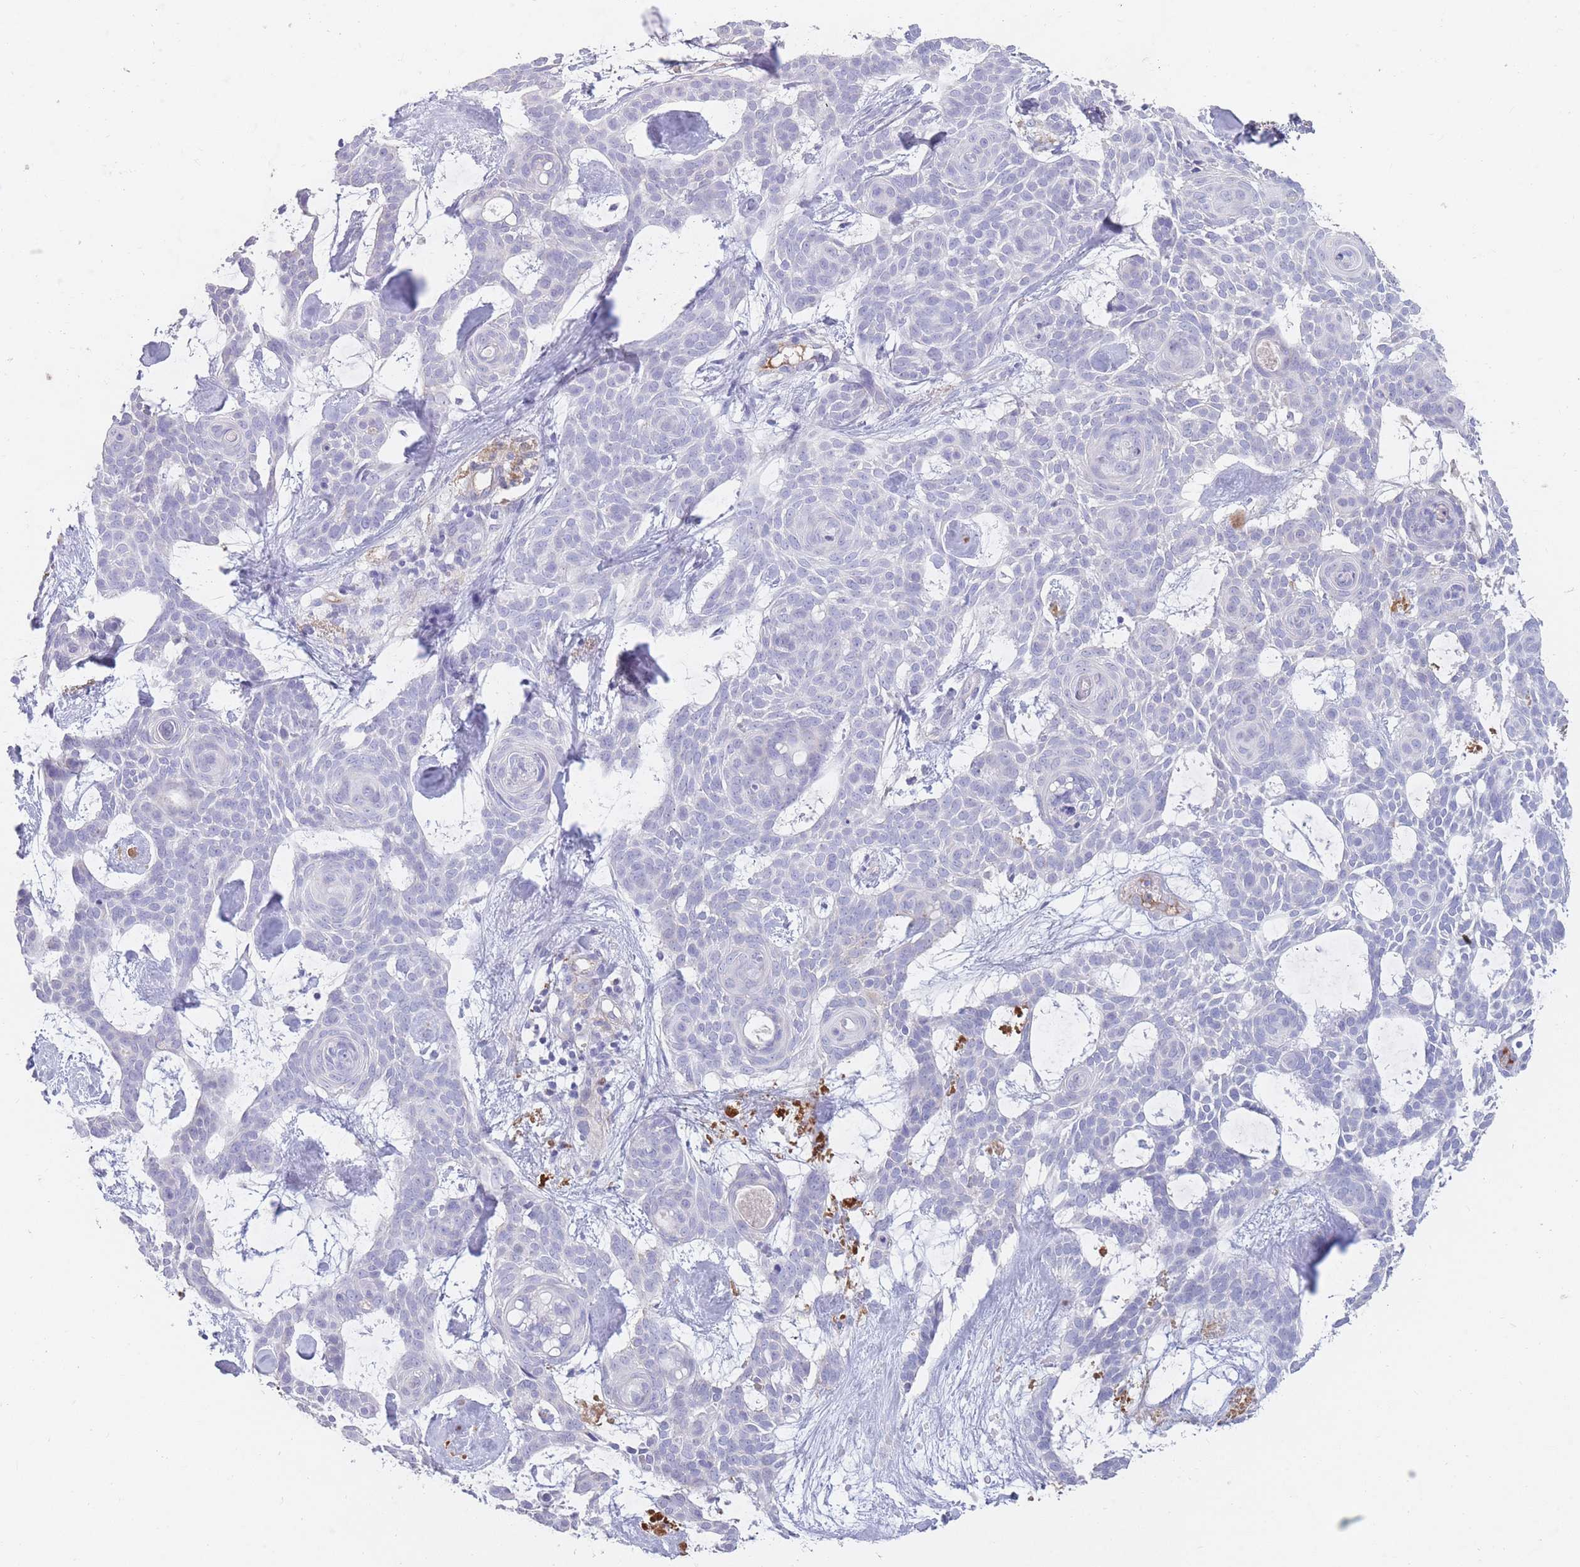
{"staining": {"intensity": "negative", "quantity": "none", "location": "none"}, "tissue": "skin cancer", "cell_type": "Tumor cells", "image_type": "cancer", "snomed": [{"axis": "morphology", "description": "Basal cell carcinoma"}, {"axis": "topography", "description": "Skin"}], "caption": "The immunohistochemistry histopathology image has no significant staining in tumor cells of basal cell carcinoma (skin) tissue. The staining was performed using DAB (3,3'-diaminobenzidine) to visualize the protein expression in brown, while the nuclei were stained in blue with hematoxylin (Magnification: 20x).", "gene": "PRG4", "patient": {"sex": "male", "age": 61}}